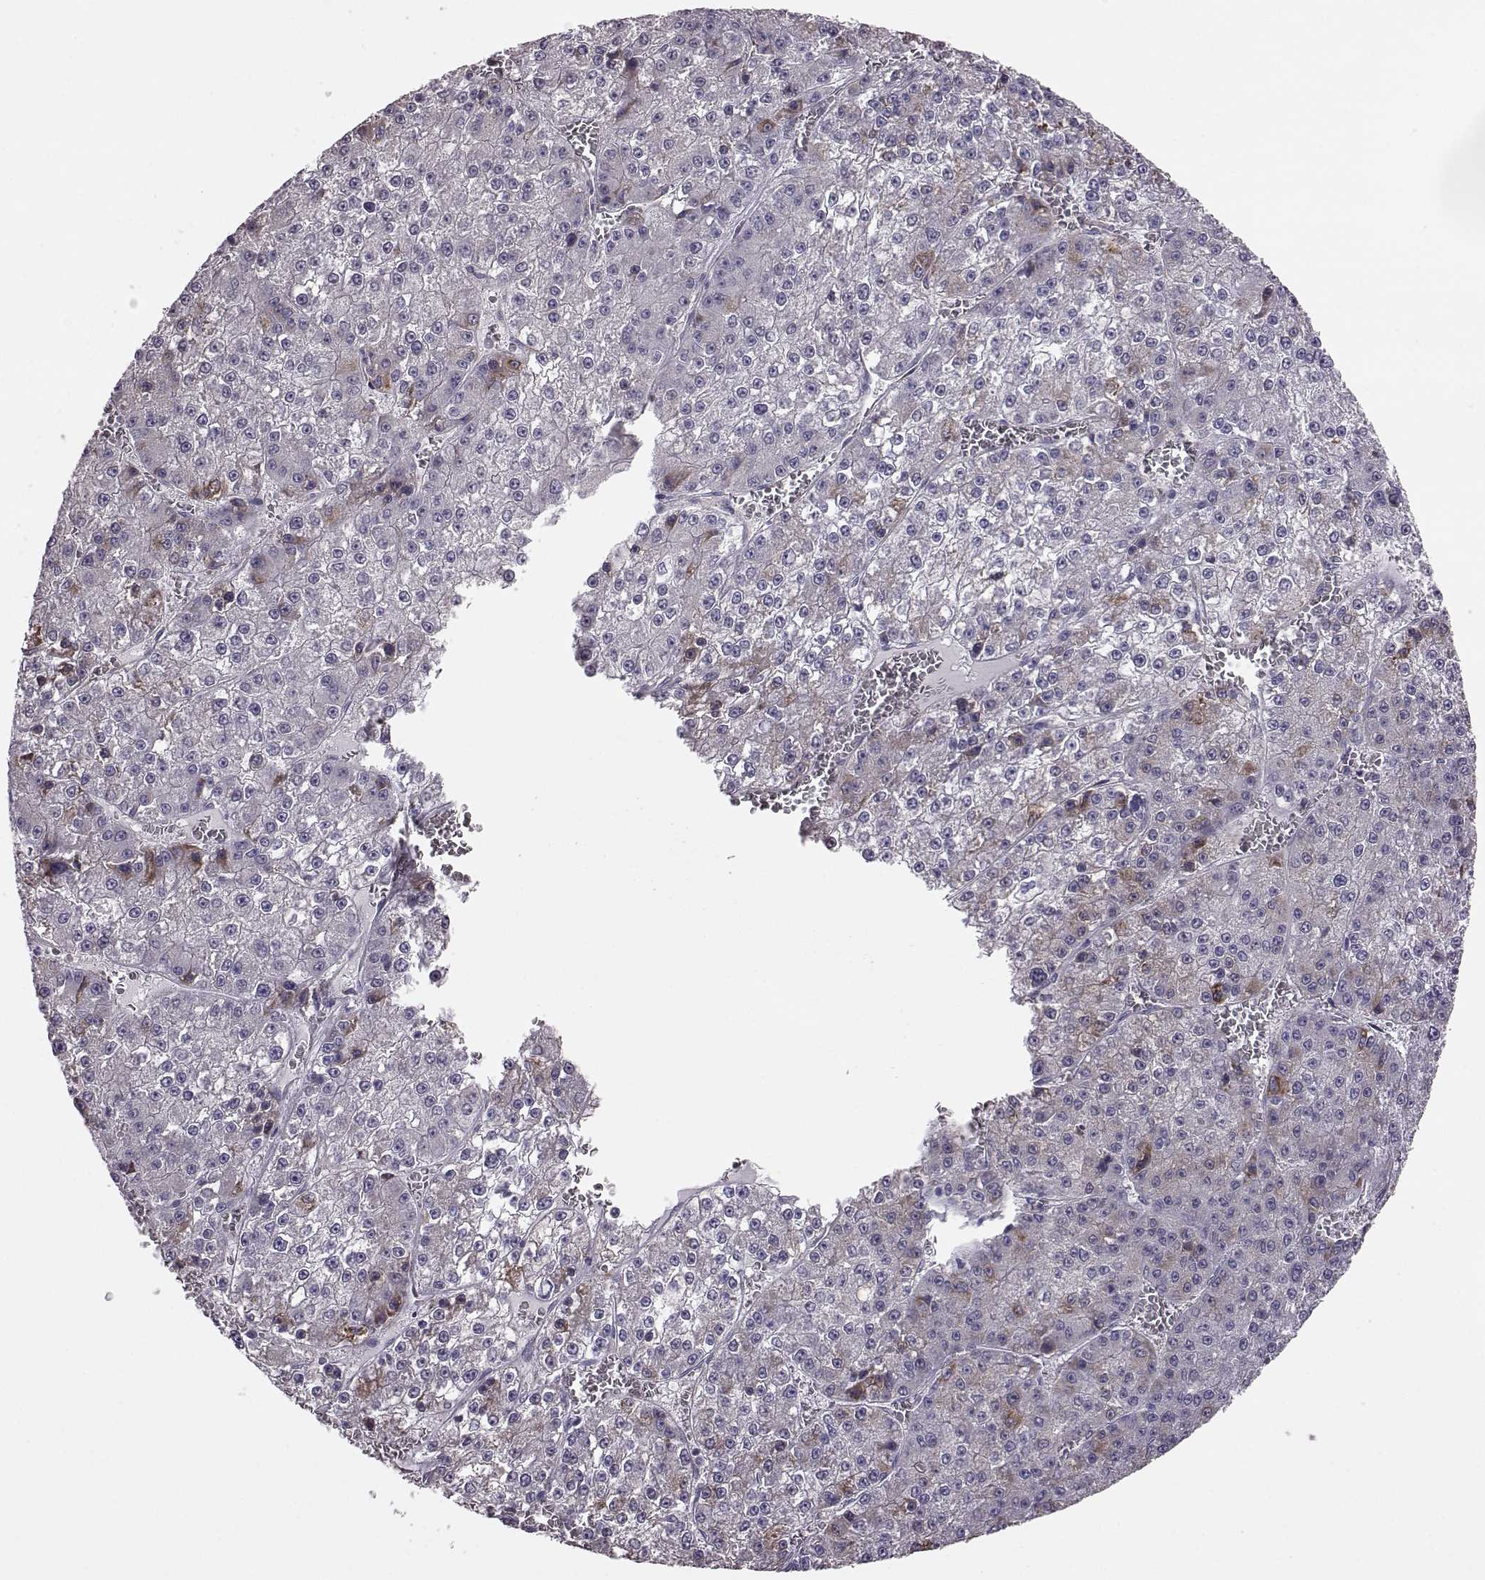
{"staining": {"intensity": "negative", "quantity": "none", "location": "none"}, "tissue": "liver cancer", "cell_type": "Tumor cells", "image_type": "cancer", "snomed": [{"axis": "morphology", "description": "Carcinoma, Hepatocellular, NOS"}, {"axis": "topography", "description": "Liver"}], "caption": "IHC micrograph of hepatocellular carcinoma (liver) stained for a protein (brown), which reveals no expression in tumor cells.", "gene": "ADGRG2", "patient": {"sex": "female", "age": 73}}